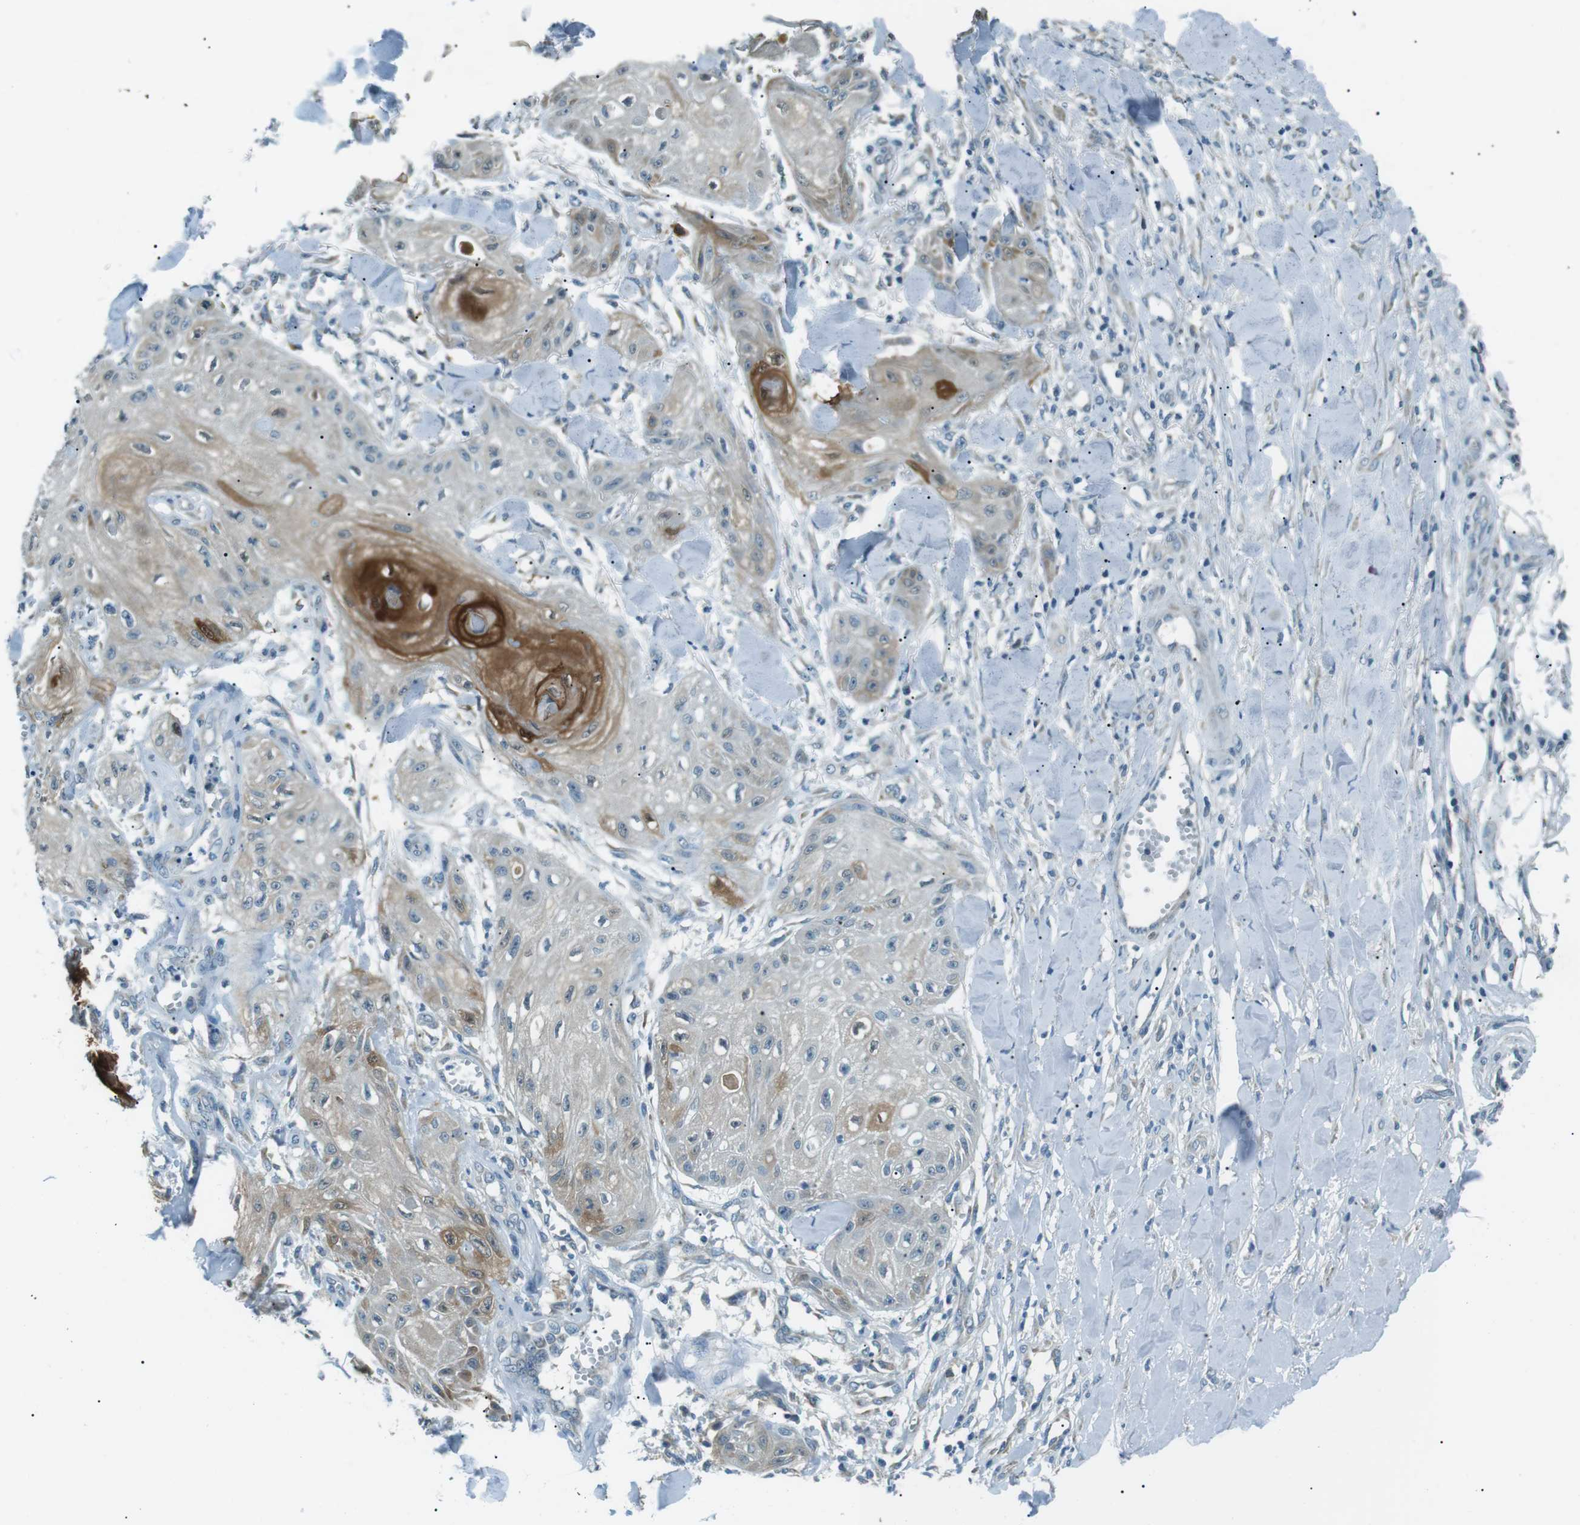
{"staining": {"intensity": "moderate", "quantity": "<25%", "location": "cytoplasmic/membranous"}, "tissue": "skin cancer", "cell_type": "Tumor cells", "image_type": "cancer", "snomed": [{"axis": "morphology", "description": "Squamous cell carcinoma, NOS"}, {"axis": "topography", "description": "Skin"}], "caption": "Skin squamous cell carcinoma was stained to show a protein in brown. There is low levels of moderate cytoplasmic/membranous staining in approximately <25% of tumor cells. Using DAB (brown) and hematoxylin (blue) stains, captured at high magnification using brightfield microscopy.", "gene": "SERPINB2", "patient": {"sex": "male", "age": 74}}